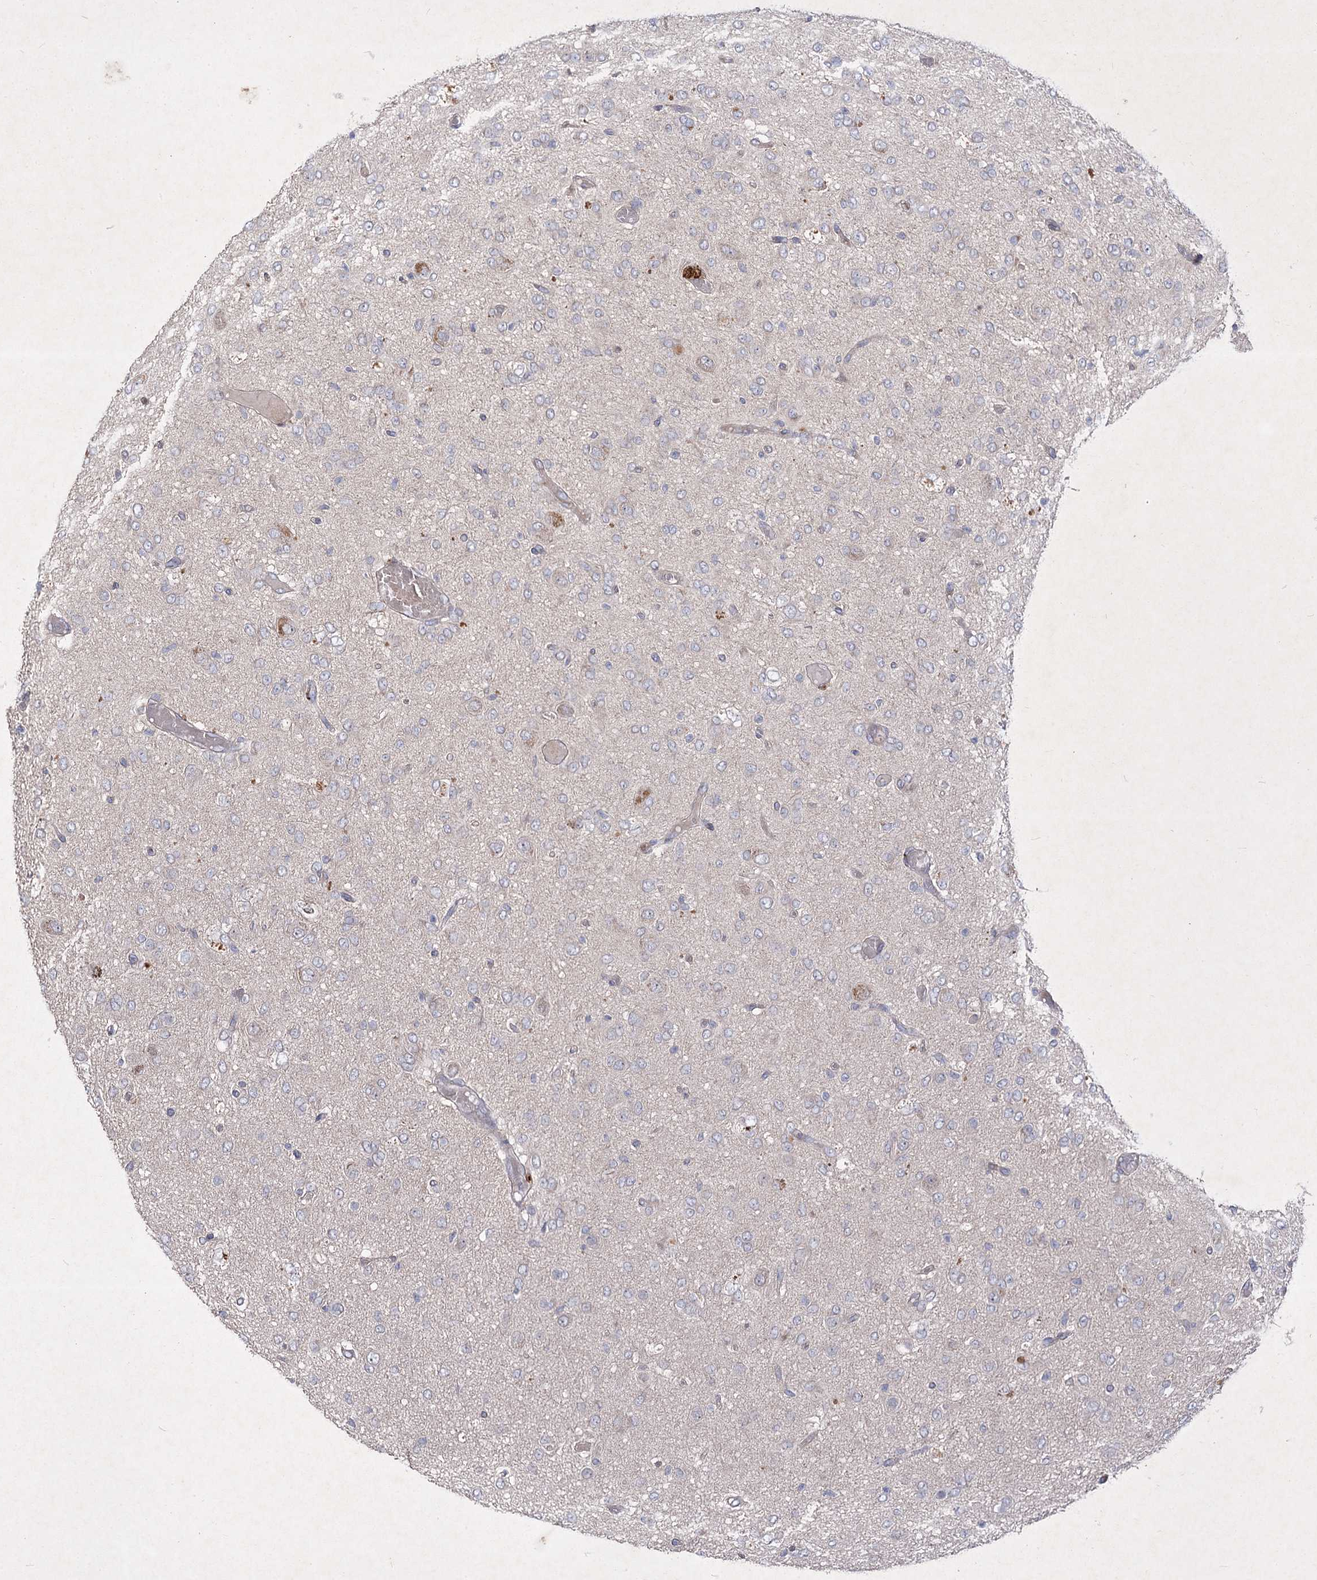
{"staining": {"intensity": "negative", "quantity": "none", "location": "none"}, "tissue": "glioma", "cell_type": "Tumor cells", "image_type": "cancer", "snomed": [{"axis": "morphology", "description": "Glioma, malignant, High grade"}, {"axis": "topography", "description": "Brain"}], "caption": "DAB immunohistochemical staining of malignant high-grade glioma demonstrates no significant staining in tumor cells.", "gene": "CIB2", "patient": {"sex": "female", "age": 59}}